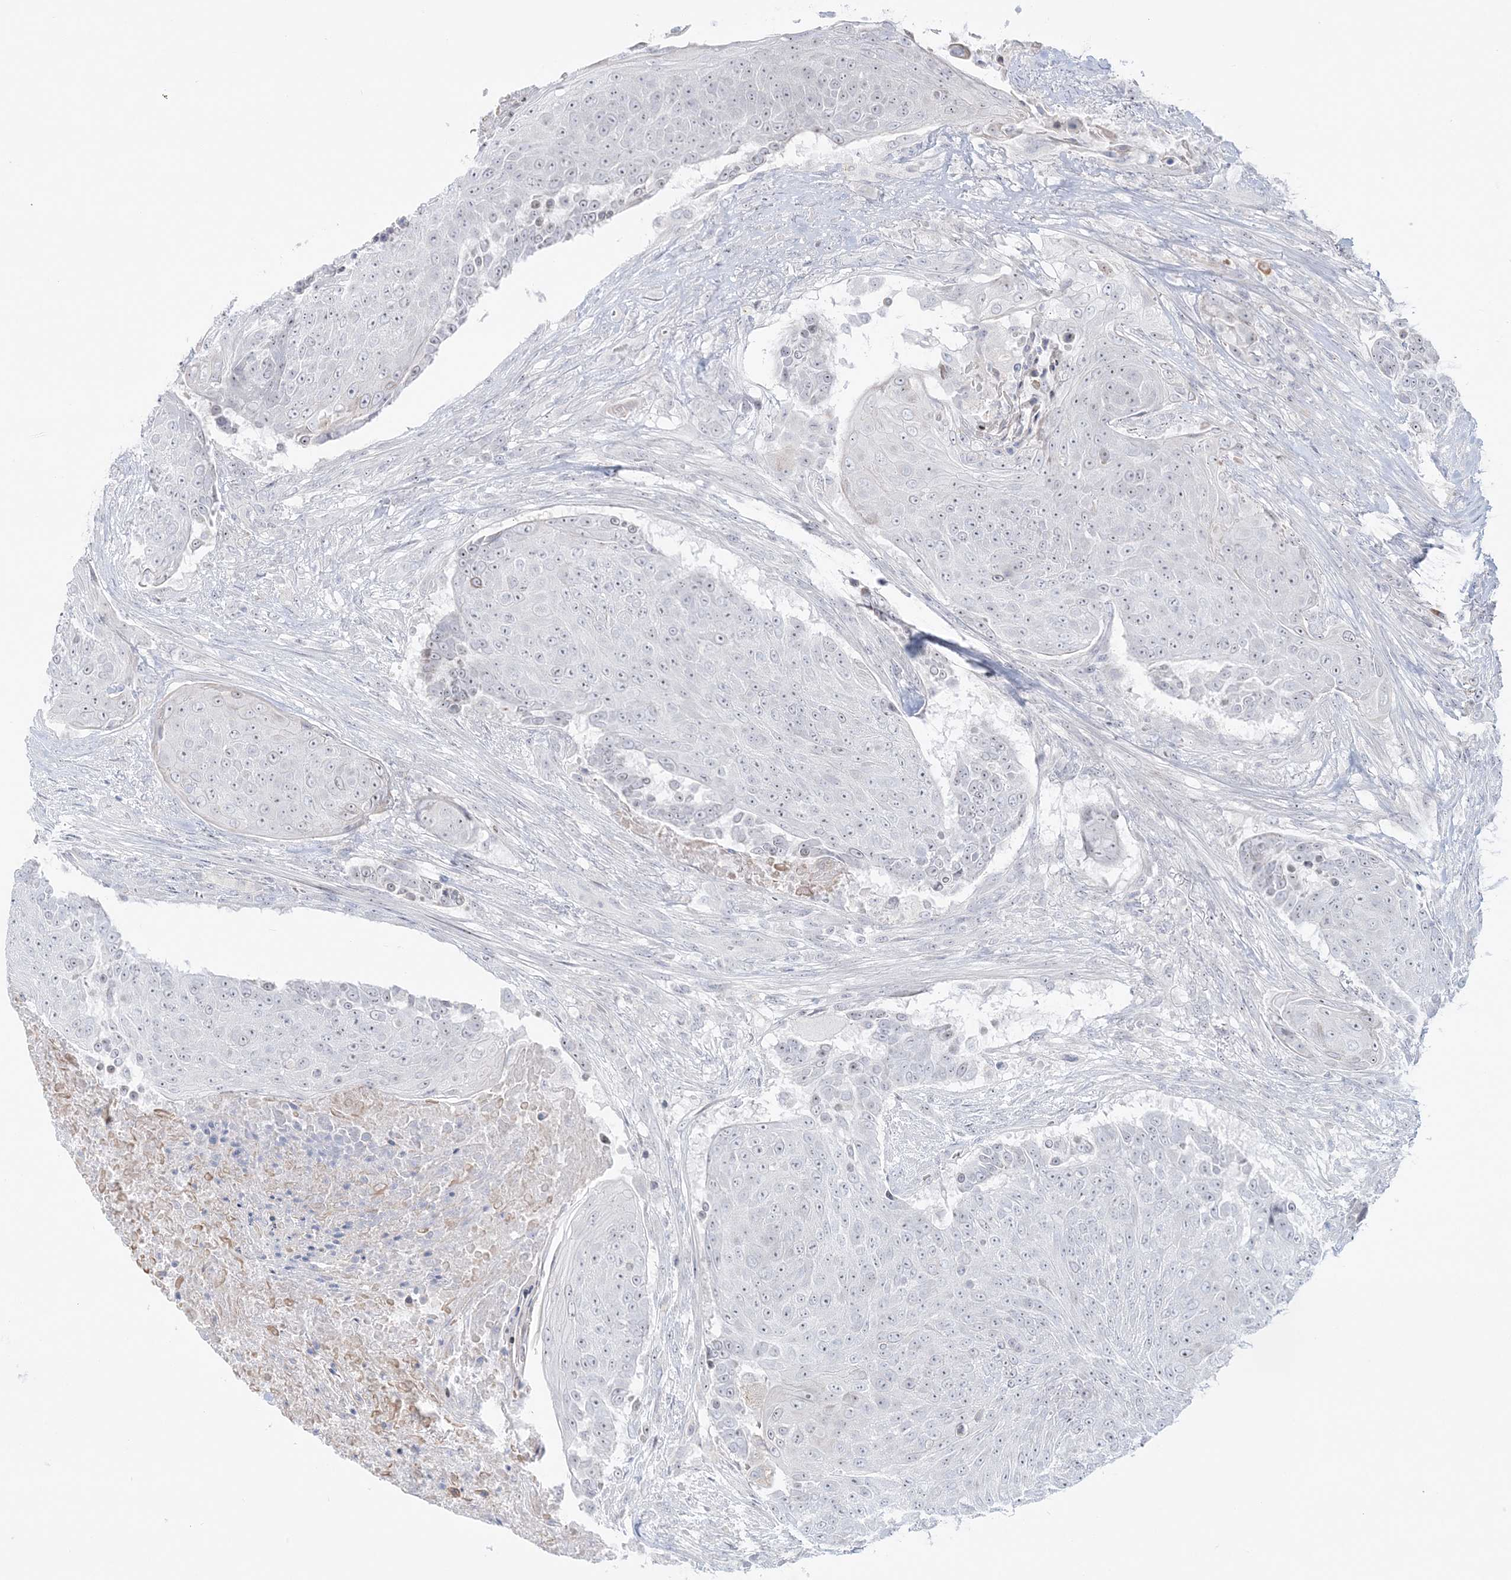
{"staining": {"intensity": "negative", "quantity": "none", "location": "none"}, "tissue": "urothelial cancer", "cell_type": "Tumor cells", "image_type": "cancer", "snomed": [{"axis": "morphology", "description": "Urothelial carcinoma, High grade"}, {"axis": "topography", "description": "Urinary bladder"}], "caption": "This is an immunohistochemistry (IHC) photomicrograph of human urothelial carcinoma (high-grade). There is no positivity in tumor cells.", "gene": "SH3BP4", "patient": {"sex": "female", "age": 63}}